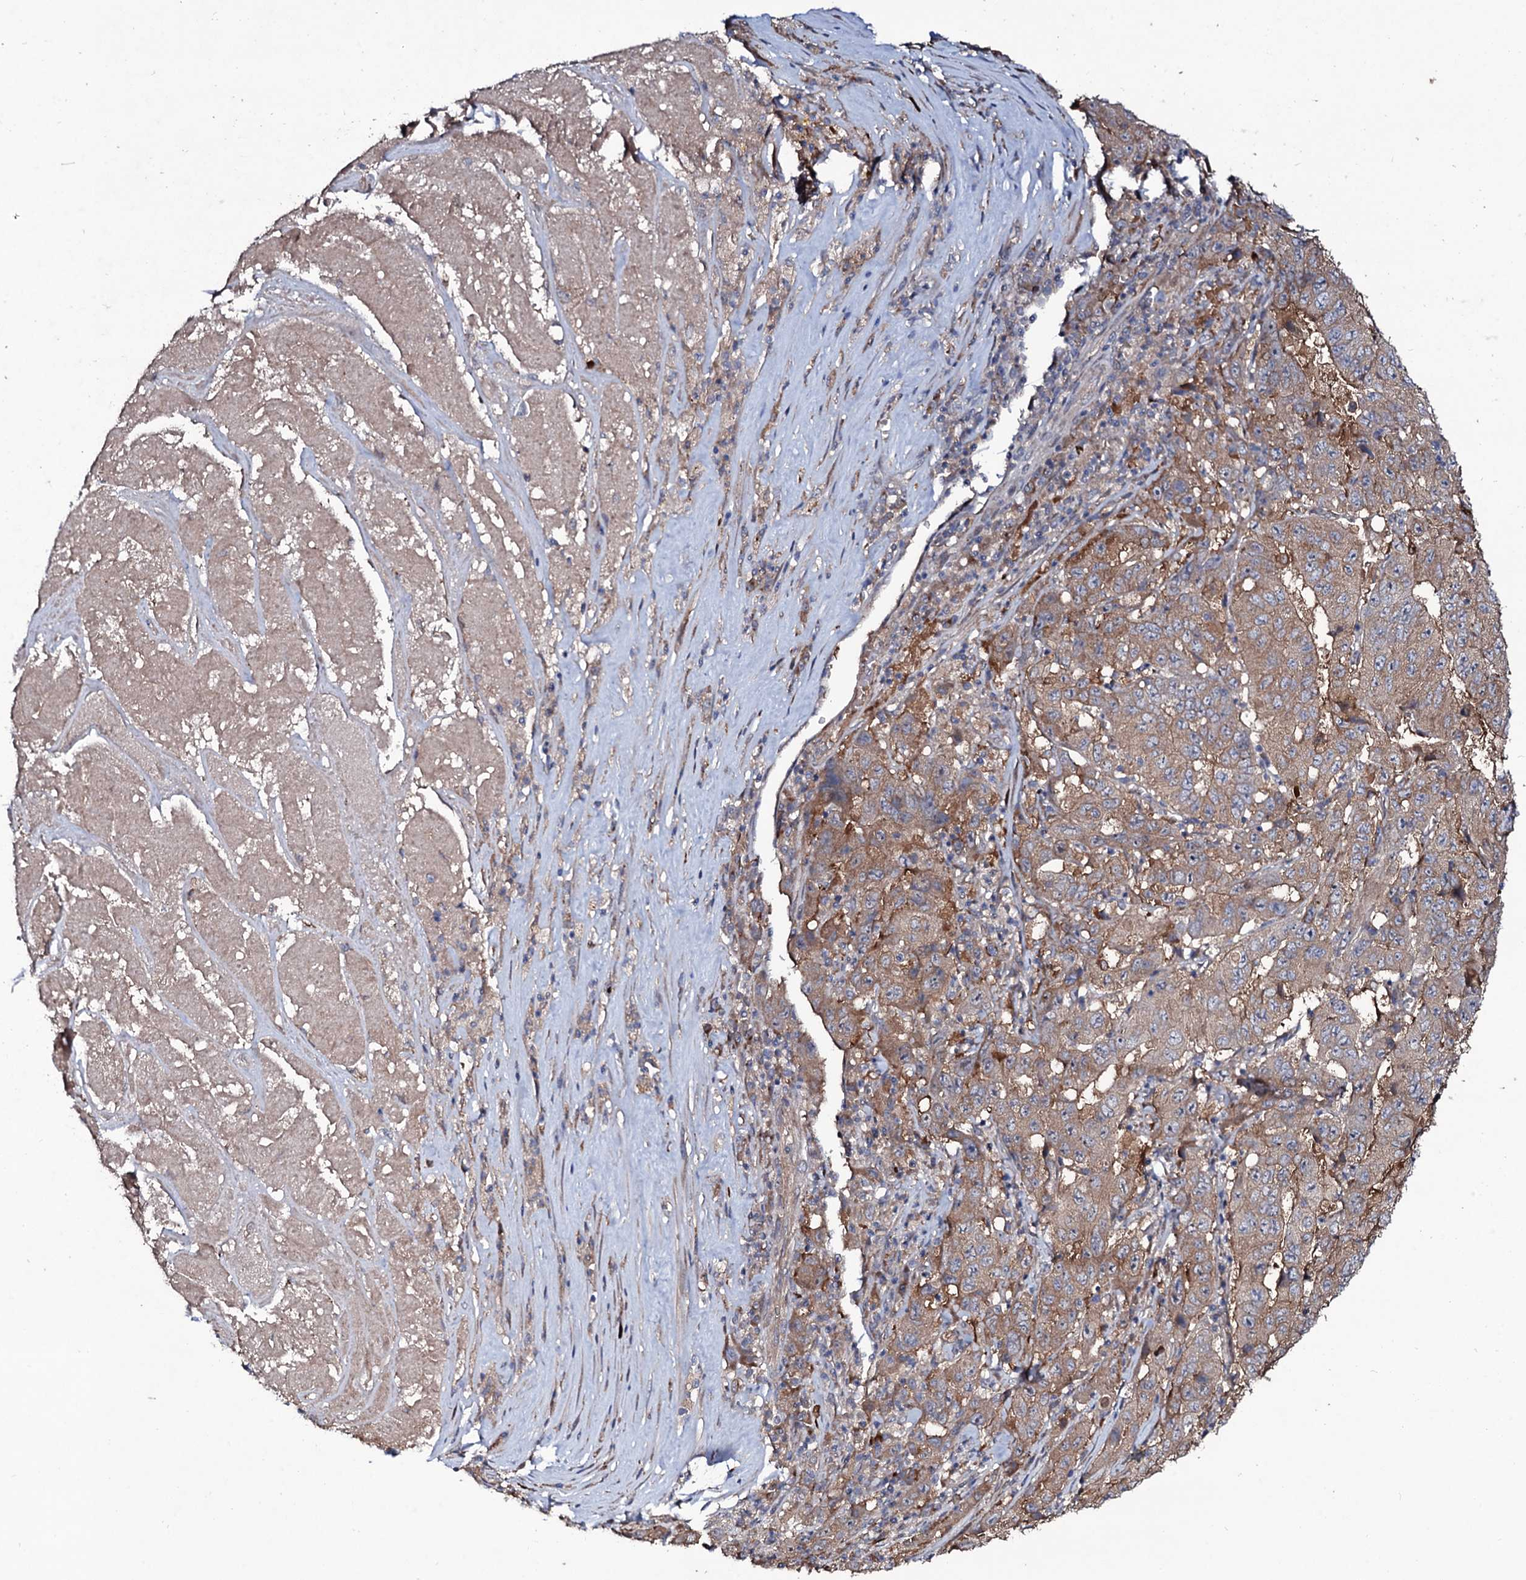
{"staining": {"intensity": "weak", "quantity": ">75%", "location": "cytoplasmic/membranous"}, "tissue": "pancreatic cancer", "cell_type": "Tumor cells", "image_type": "cancer", "snomed": [{"axis": "morphology", "description": "Adenocarcinoma, NOS"}, {"axis": "topography", "description": "Pancreas"}], "caption": "Human pancreatic cancer (adenocarcinoma) stained with a protein marker reveals weak staining in tumor cells.", "gene": "COG6", "patient": {"sex": "male", "age": 63}}